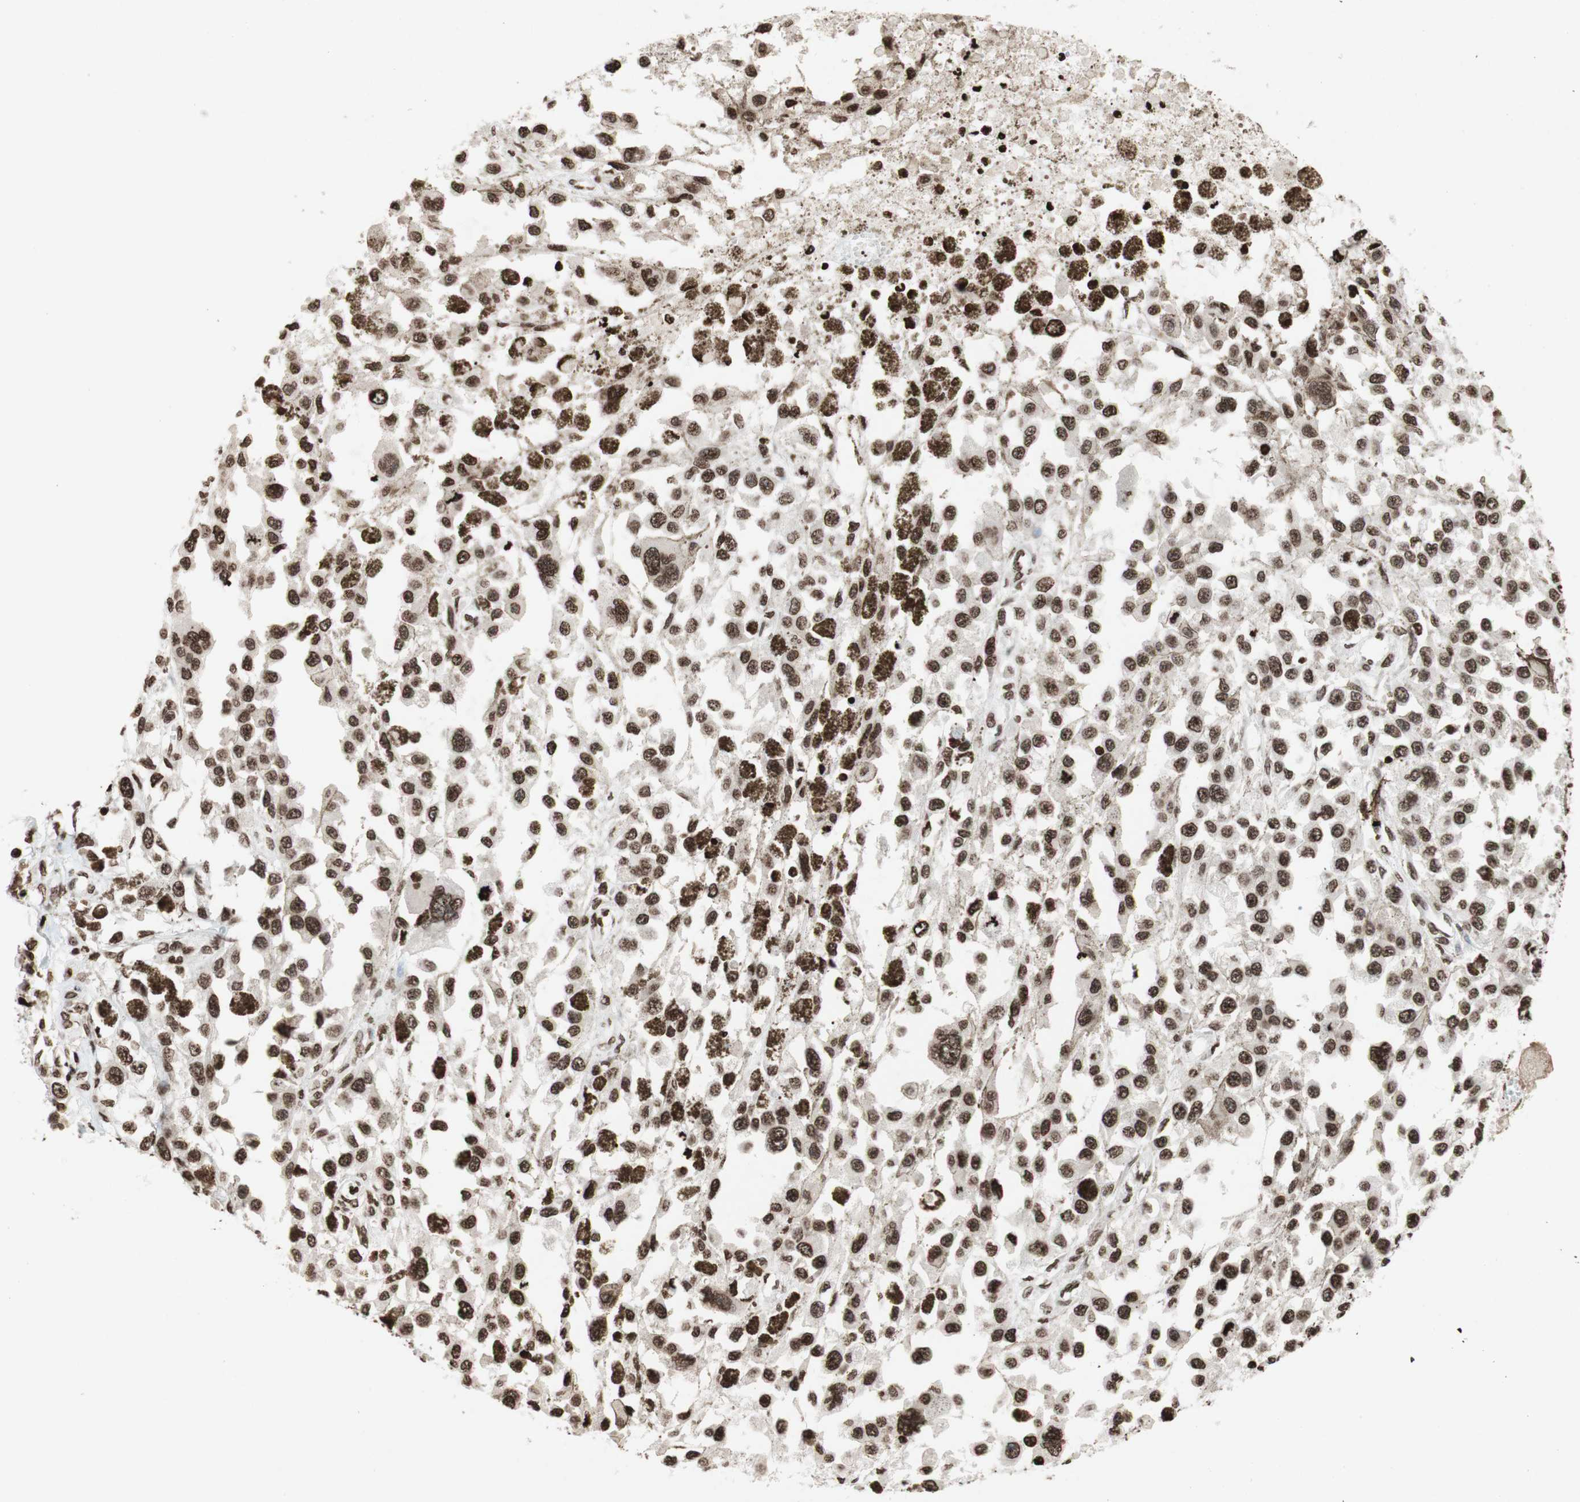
{"staining": {"intensity": "strong", "quantity": ">75%", "location": "nuclear"}, "tissue": "melanoma", "cell_type": "Tumor cells", "image_type": "cancer", "snomed": [{"axis": "morphology", "description": "Malignant melanoma, Metastatic site"}, {"axis": "topography", "description": "Lymph node"}], "caption": "IHC image of neoplastic tissue: melanoma stained using immunohistochemistry (IHC) reveals high levels of strong protein expression localized specifically in the nuclear of tumor cells, appearing as a nuclear brown color.", "gene": "NCOA3", "patient": {"sex": "male", "age": 59}}